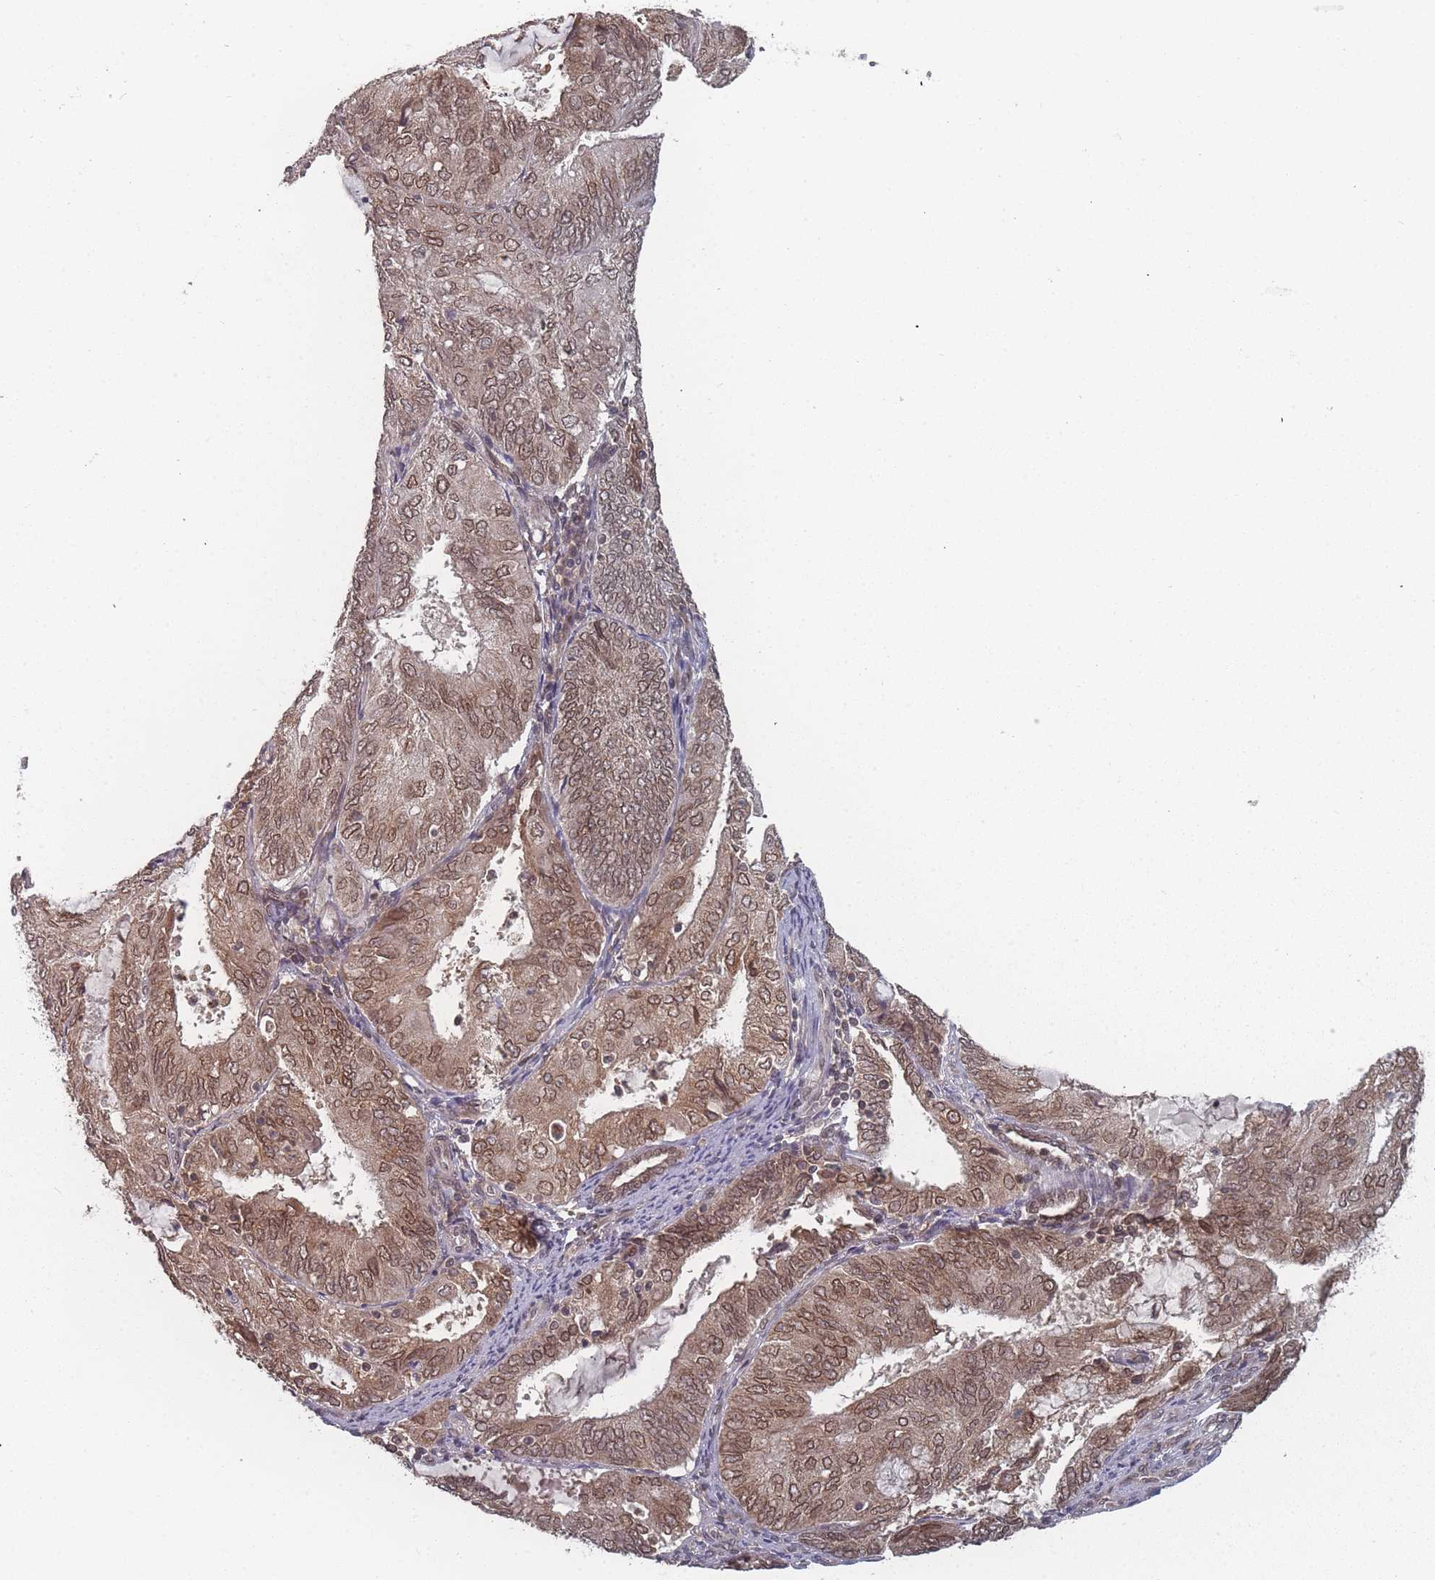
{"staining": {"intensity": "moderate", "quantity": ">75%", "location": "cytoplasmic/membranous,nuclear"}, "tissue": "endometrial cancer", "cell_type": "Tumor cells", "image_type": "cancer", "snomed": [{"axis": "morphology", "description": "Adenocarcinoma, NOS"}, {"axis": "topography", "description": "Endometrium"}], "caption": "Tumor cells reveal medium levels of moderate cytoplasmic/membranous and nuclear staining in approximately >75% of cells in human adenocarcinoma (endometrial).", "gene": "TBC1D25", "patient": {"sex": "female", "age": 81}}